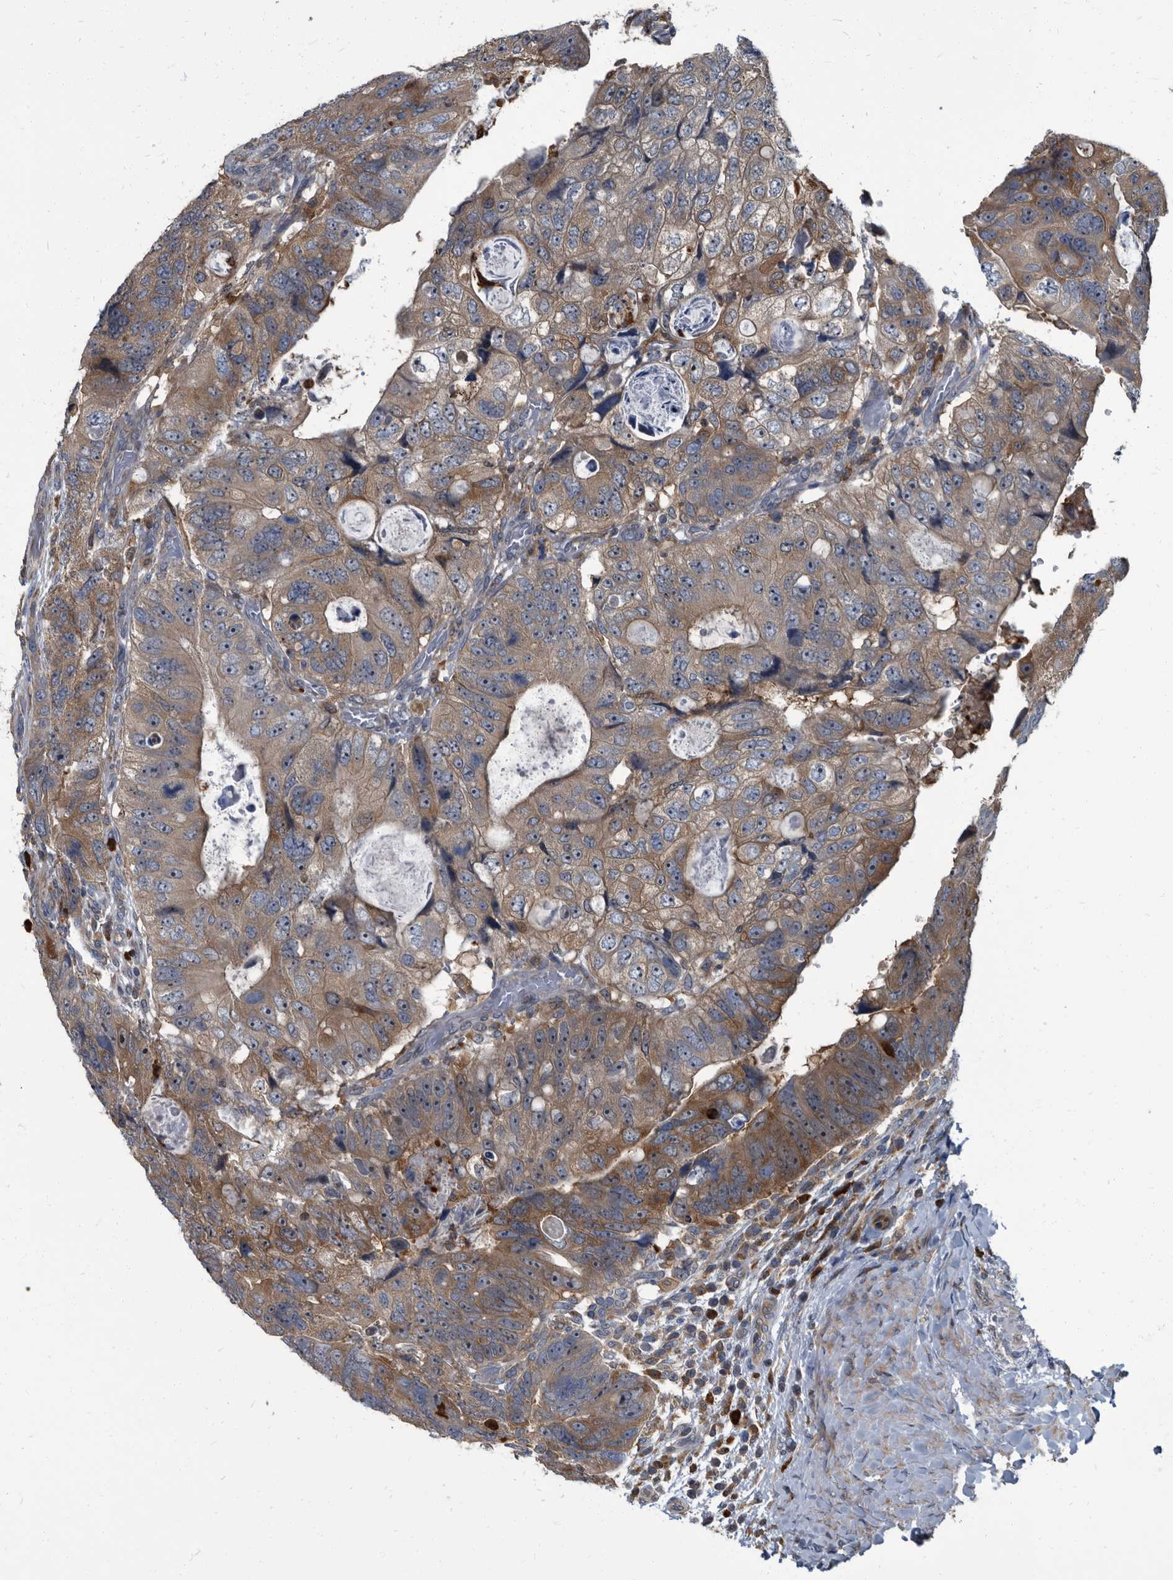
{"staining": {"intensity": "moderate", "quantity": "25%-75%", "location": "cytoplasmic/membranous"}, "tissue": "colorectal cancer", "cell_type": "Tumor cells", "image_type": "cancer", "snomed": [{"axis": "morphology", "description": "Adenocarcinoma, NOS"}, {"axis": "topography", "description": "Rectum"}], "caption": "Human adenocarcinoma (colorectal) stained with a brown dye exhibits moderate cytoplasmic/membranous positive staining in about 25%-75% of tumor cells.", "gene": "CDV3", "patient": {"sex": "male", "age": 59}}